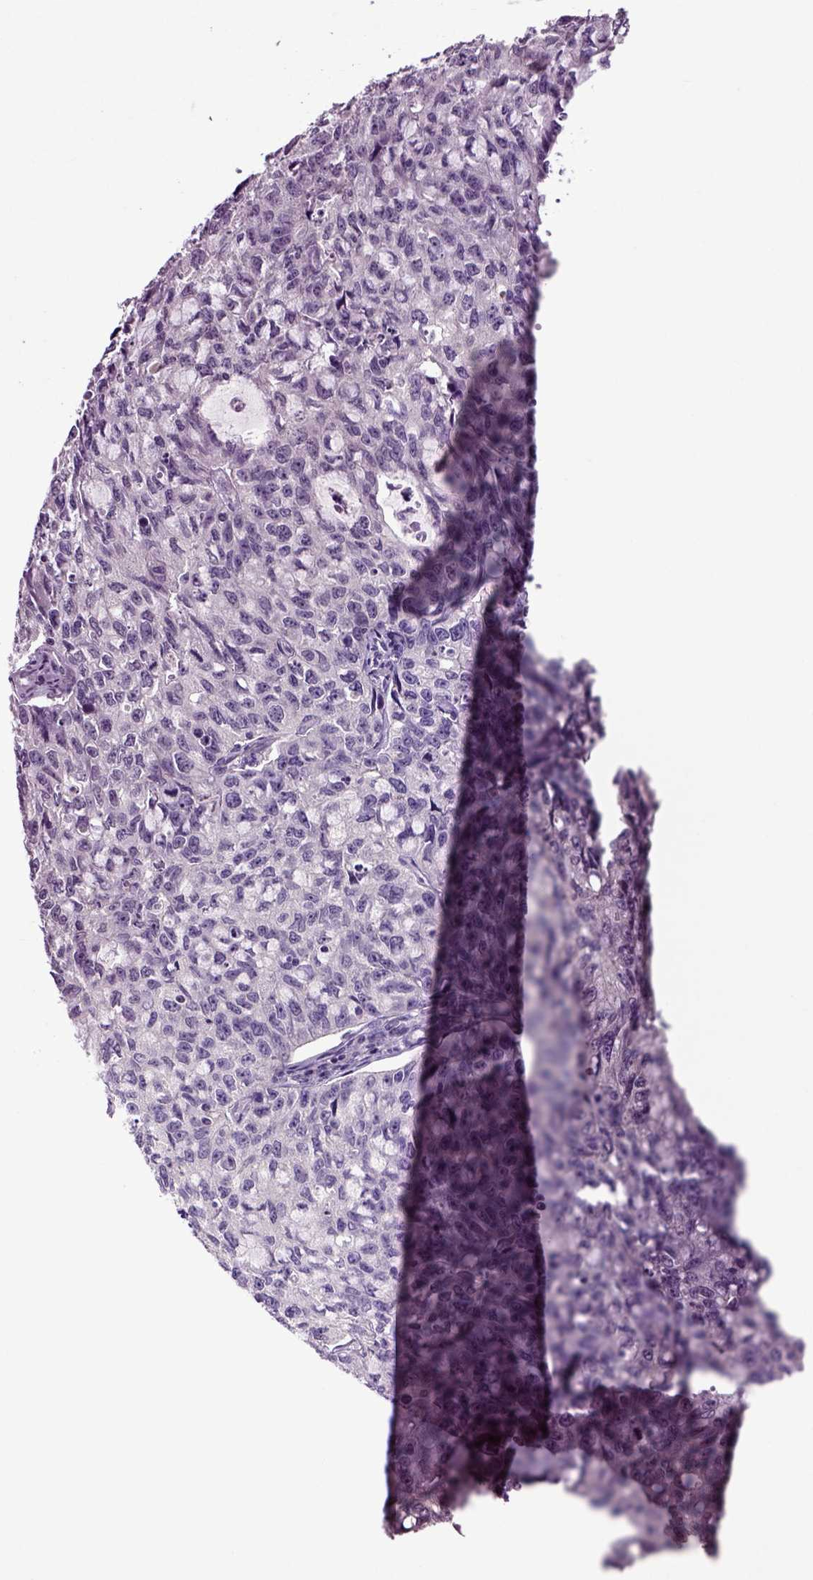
{"staining": {"intensity": "negative", "quantity": "none", "location": "none"}, "tissue": "cervical cancer", "cell_type": "Tumor cells", "image_type": "cancer", "snomed": [{"axis": "morphology", "description": "Squamous cell carcinoma, NOS"}, {"axis": "topography", "description": "Cervix"}], "caption": "IHC photomicrograph of cervical cancer (squamous cell carcinoma) stained for a protein (brown), which reveals no staining in tumor cells.", "gene": "CRHR1", "patient": {"sex": "female", "age": 28}}